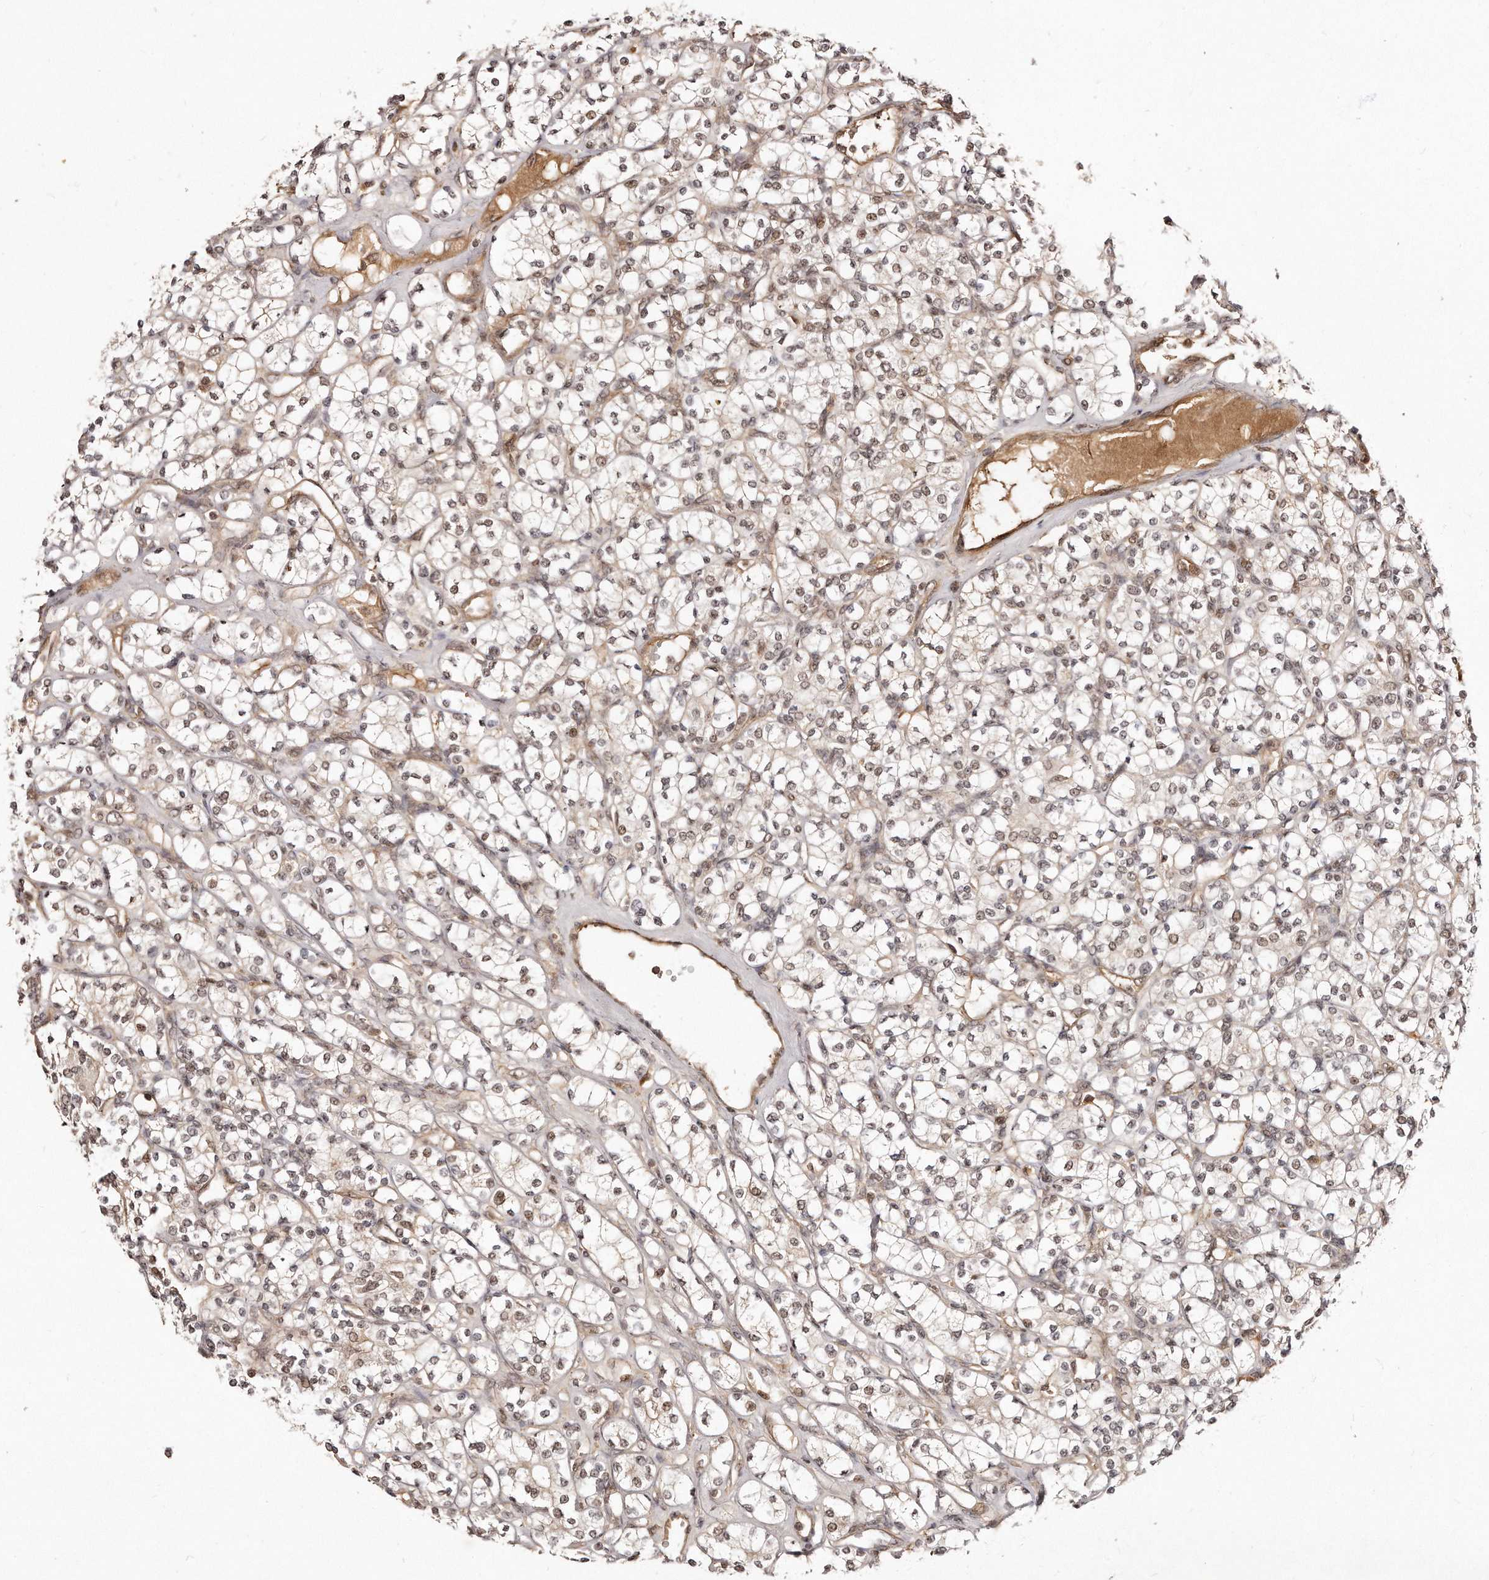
{"staining": {"intensity": "weak", "quantity": ">75%", "location": "cytoplasmic/membranous,nuclear"}, "tissue": "renal cancer", "cell_type": "Tumor cells", "image_type": "cancer", "snomed": [{"axis": "morphology", "description": "Adenocarcinoma, NOS"}, {"axis": "topography", "description": "Kidney"}], "caption": "Protein staining by immunohistochemistry exhibits weak cytoplasmic/membranous and nuclear positivity in about >75% of tumor cells in adenocarcinoma (renal).", "gene": "SOX4", "patient": {"sex": "male", "age": 77}}